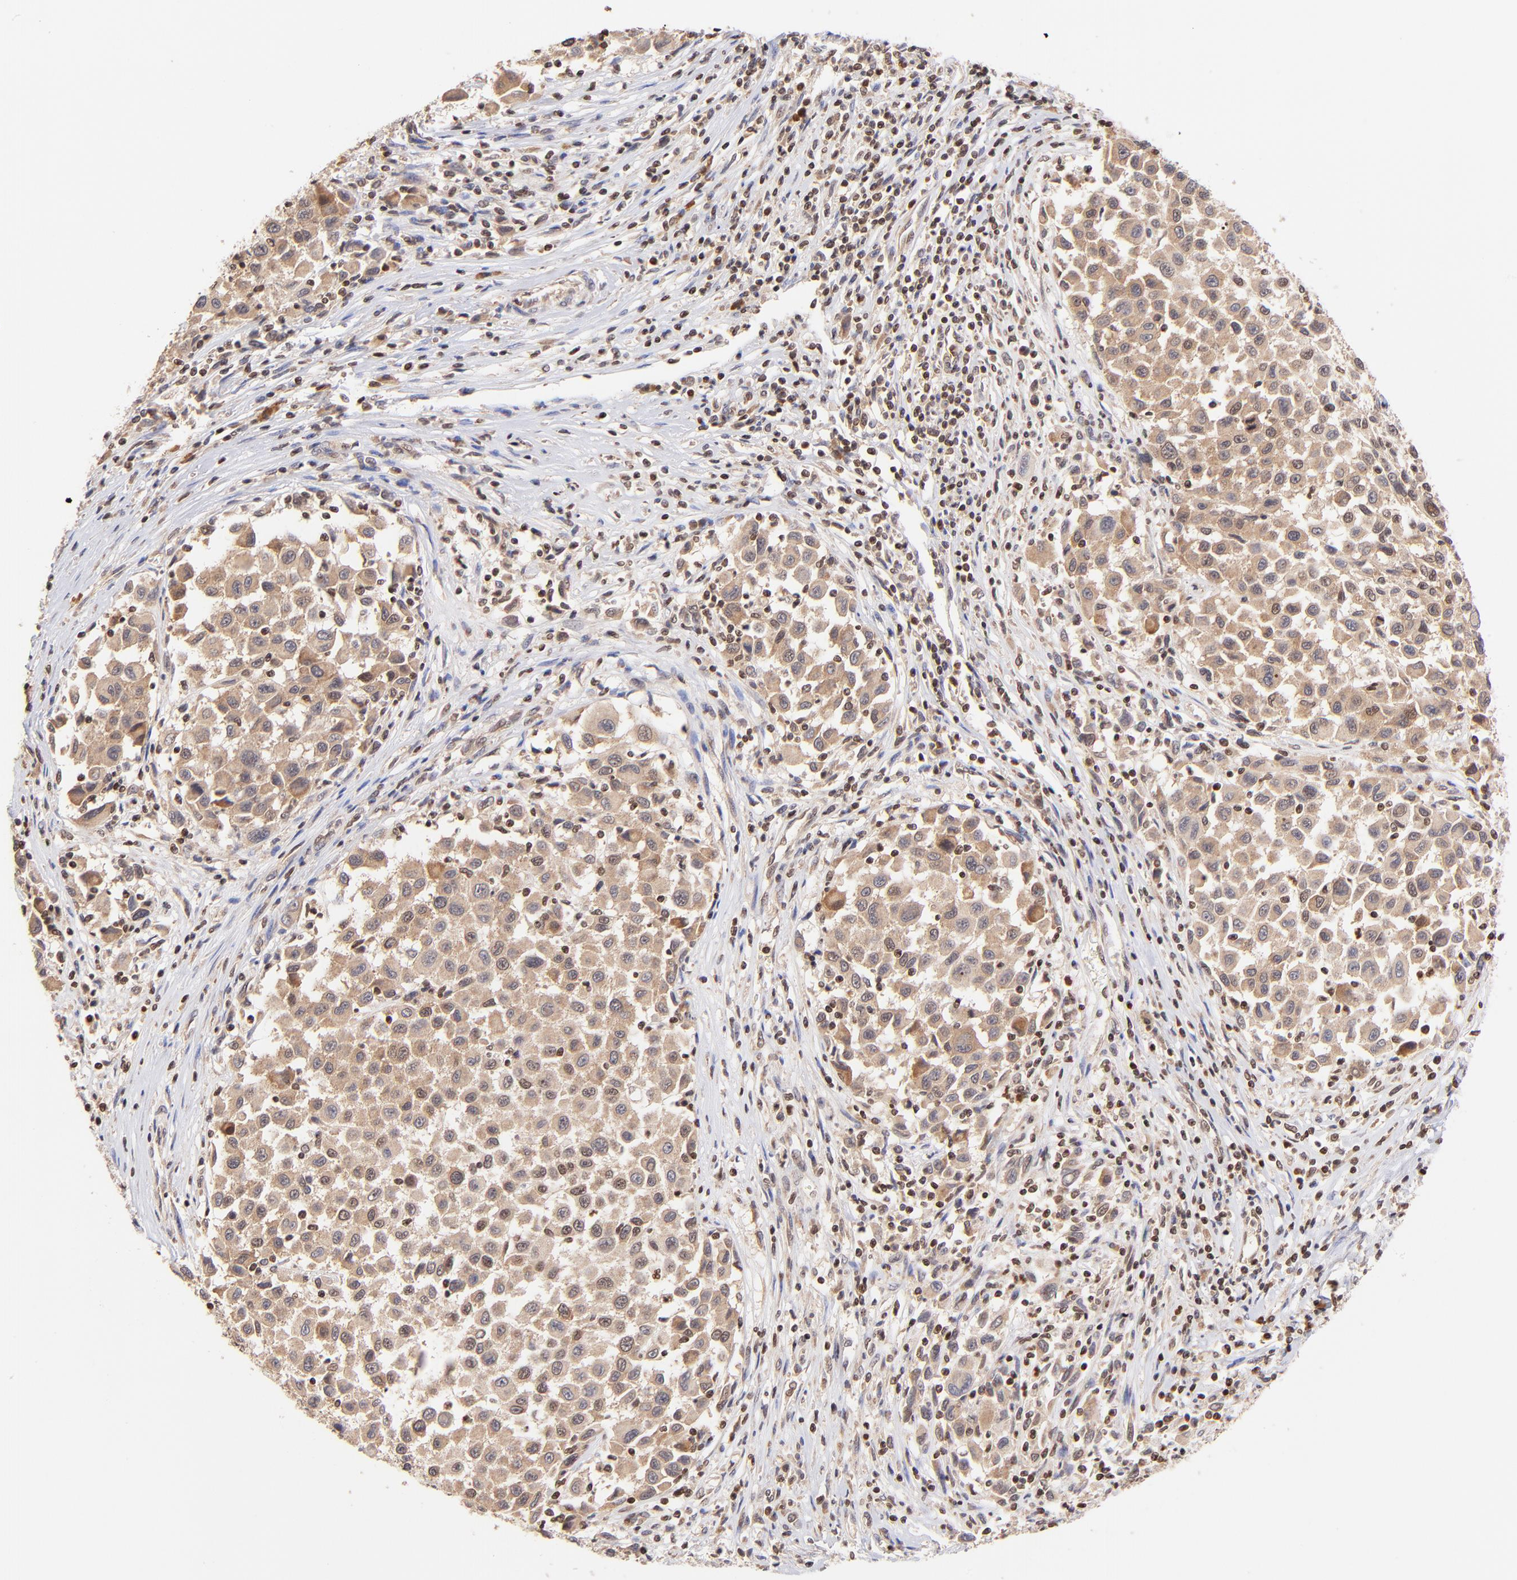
{"staining": {"intensity": "moderate", "quantity": ">75%", "location": "cytoplasmic/membranous,nuclear"}, "tissue": "melanoma", "cell_type": "Tumor cells", "image_type": "cancer", "snomed": [{"axis": "morphology", "description": "Malignant melanoma, Metastatic site"}, {"axis": "topography", "description": "Lymph node"}], "caption": "Immunohistochemistry image of neoplastic tissue: melanoma stained using immunohistochemistry (IHC) exhibits medium levels of moderate protein expression localized specifically in the cytoplasmic/membranous and nuclear of tumor cells, appearing as a cytoplasmic/membranous and nuclear brown color.", "gene": "WDR25", "patient": {"sex": "male", "age": 61}}